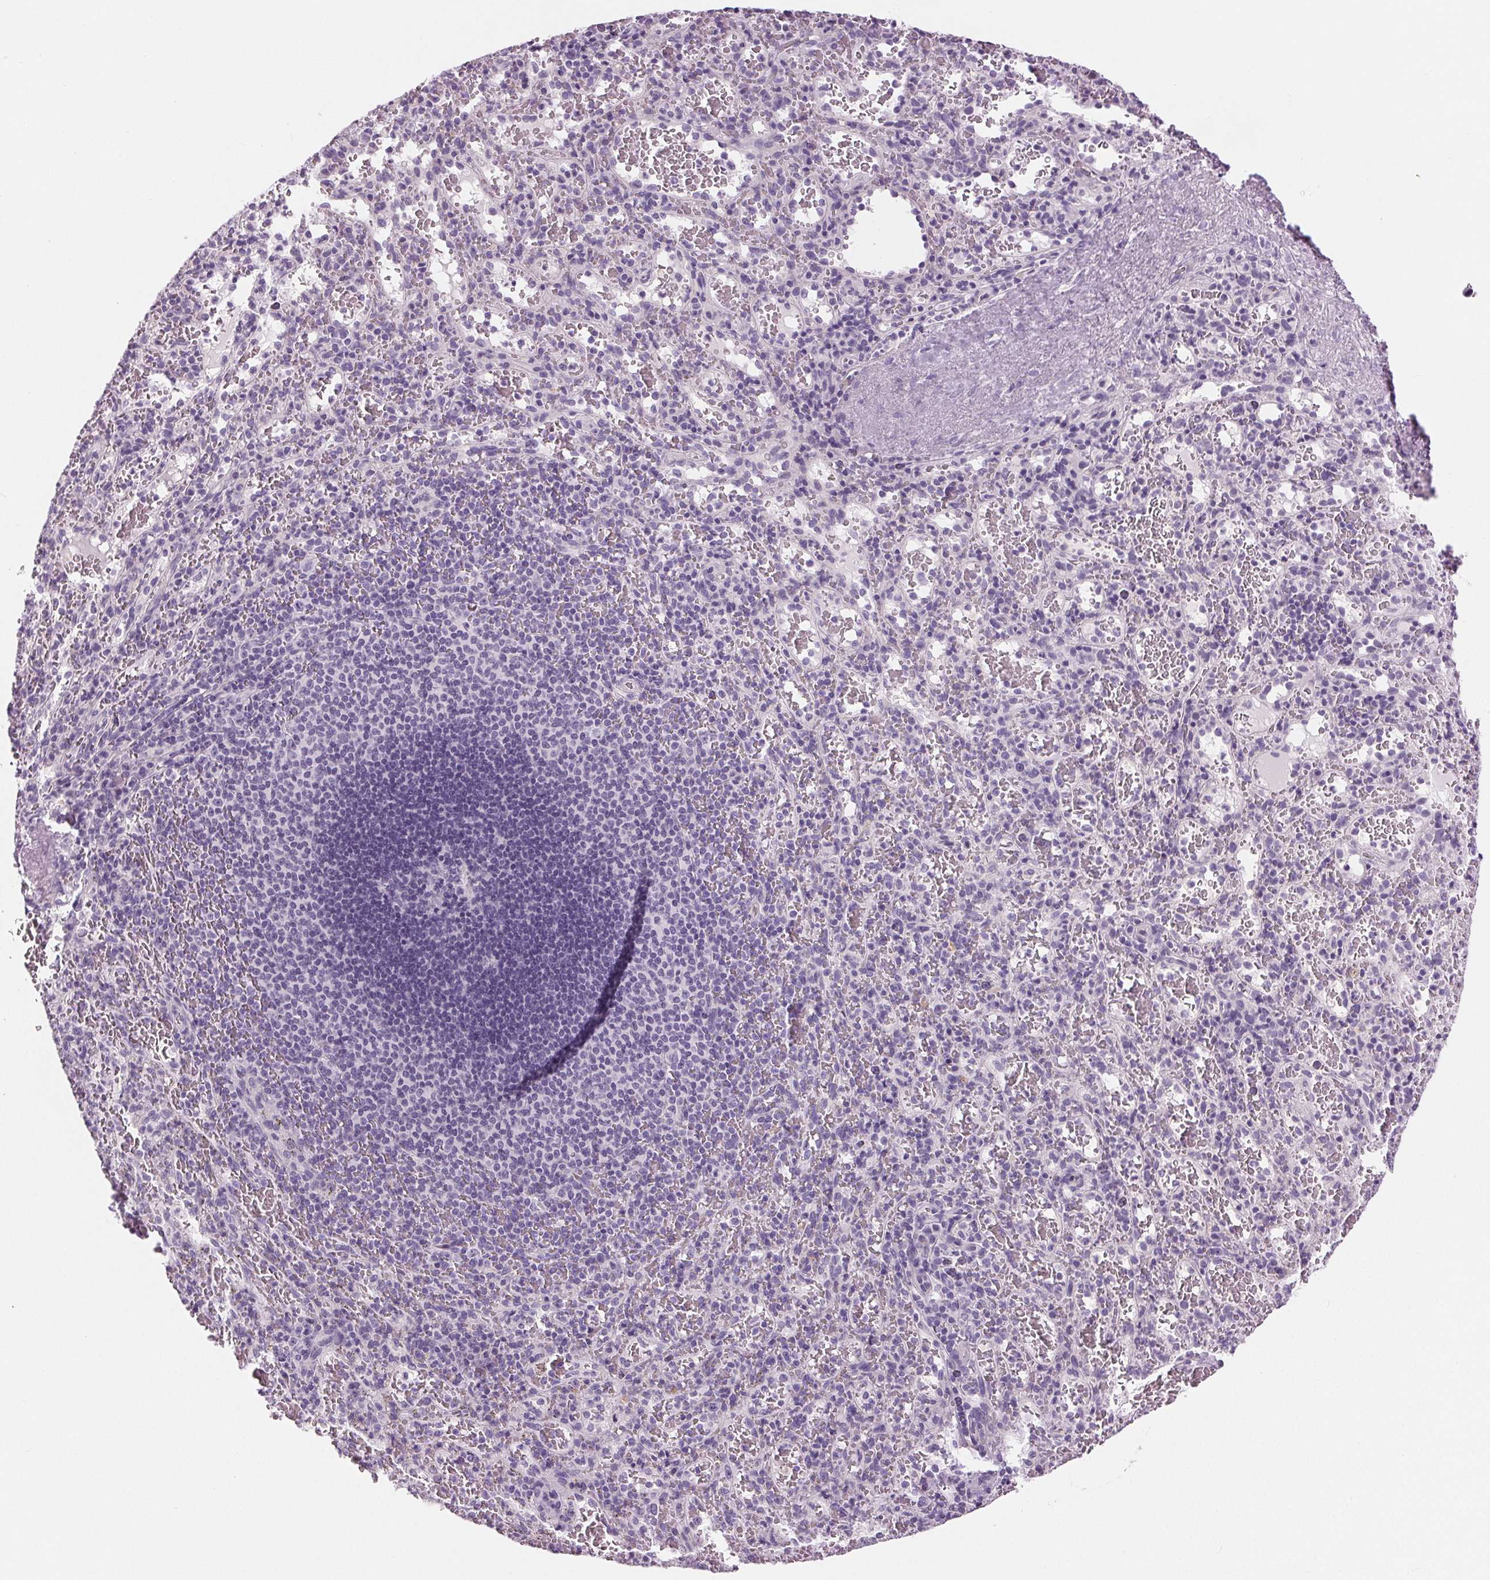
{"staining": {"intensity": "negative", "quantity": "none", "location": "none"}, "tissue": "spleen", "cell_type": "Cells in red pulp", "image_type": "normal", "snomed": [{"axis": "morphology", "description": "Normal tissue, NOS"}, {"axis": "topography", "description": "Spleen"}], "caption": "This is an IHC image of normal human spleen. There is no expression in cells in red pulp.", "gene": "MISP", "patient": {"sex": "male", "age": 57}}